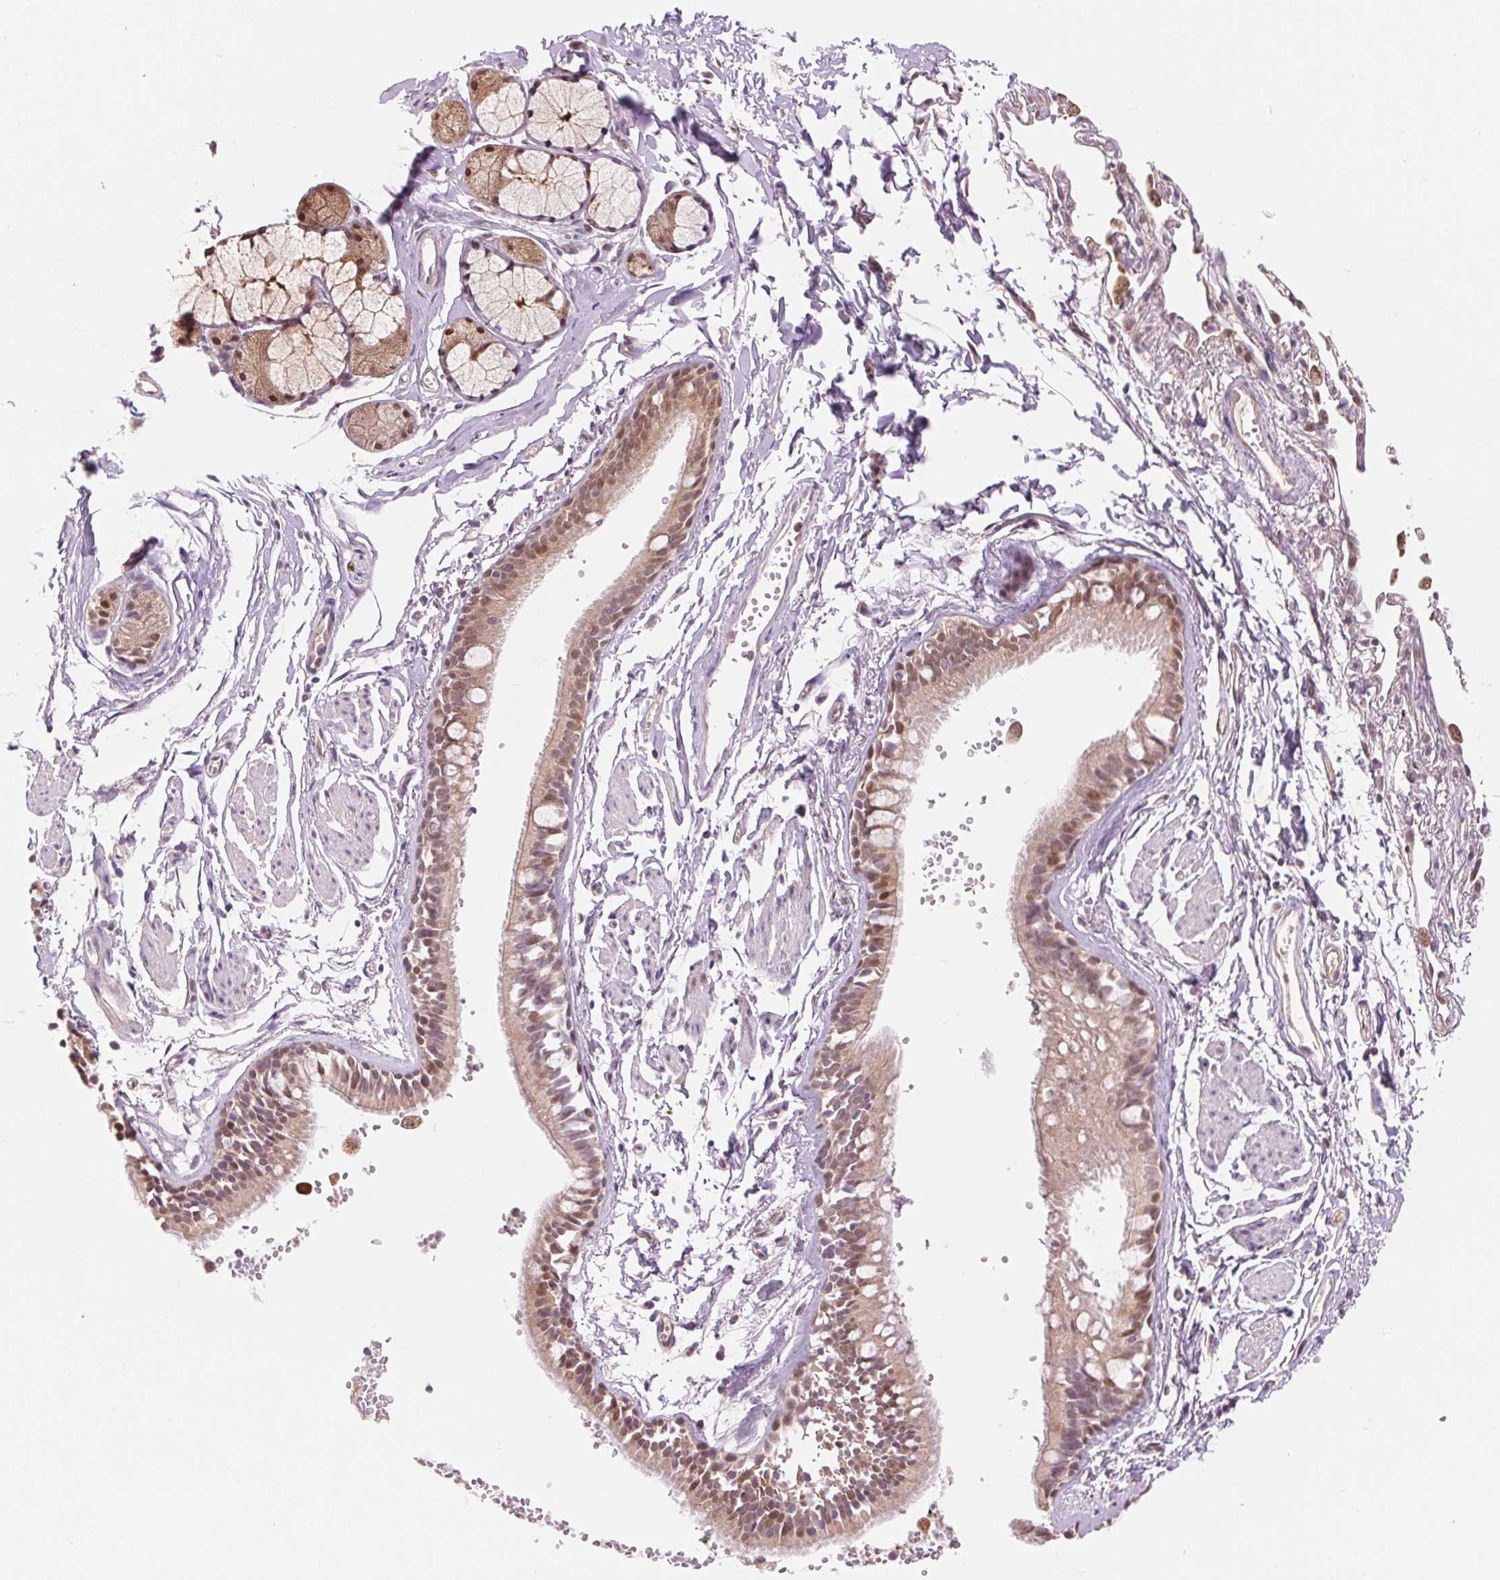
{"staining": {"intensity": "moderate", "quantity": ">75%", "location": "cytoplasmic/membranous,nuclear"}, "tissue": "bronchus", "cell_type": "Respiratory epithelial cells", "image_type": "normal", "snomed": [{"axis": "morphology", "description": "Normal tissue, NOS"}, {"axis": "topography", "description": "Cartilage tissue"}, {"axis": "topography", "description": "Bronchus"}], "caption": "The immunohistochemical stain highlights moderate cytoplasmic/membranous,nuclear expression in respiratory epithelial cells of benign bronchus. (brown staining indicates protein expression, while blue staining denotes nuclei).", "gene": "TMEM273", "patient": {"sex": "female", "age": 59}}